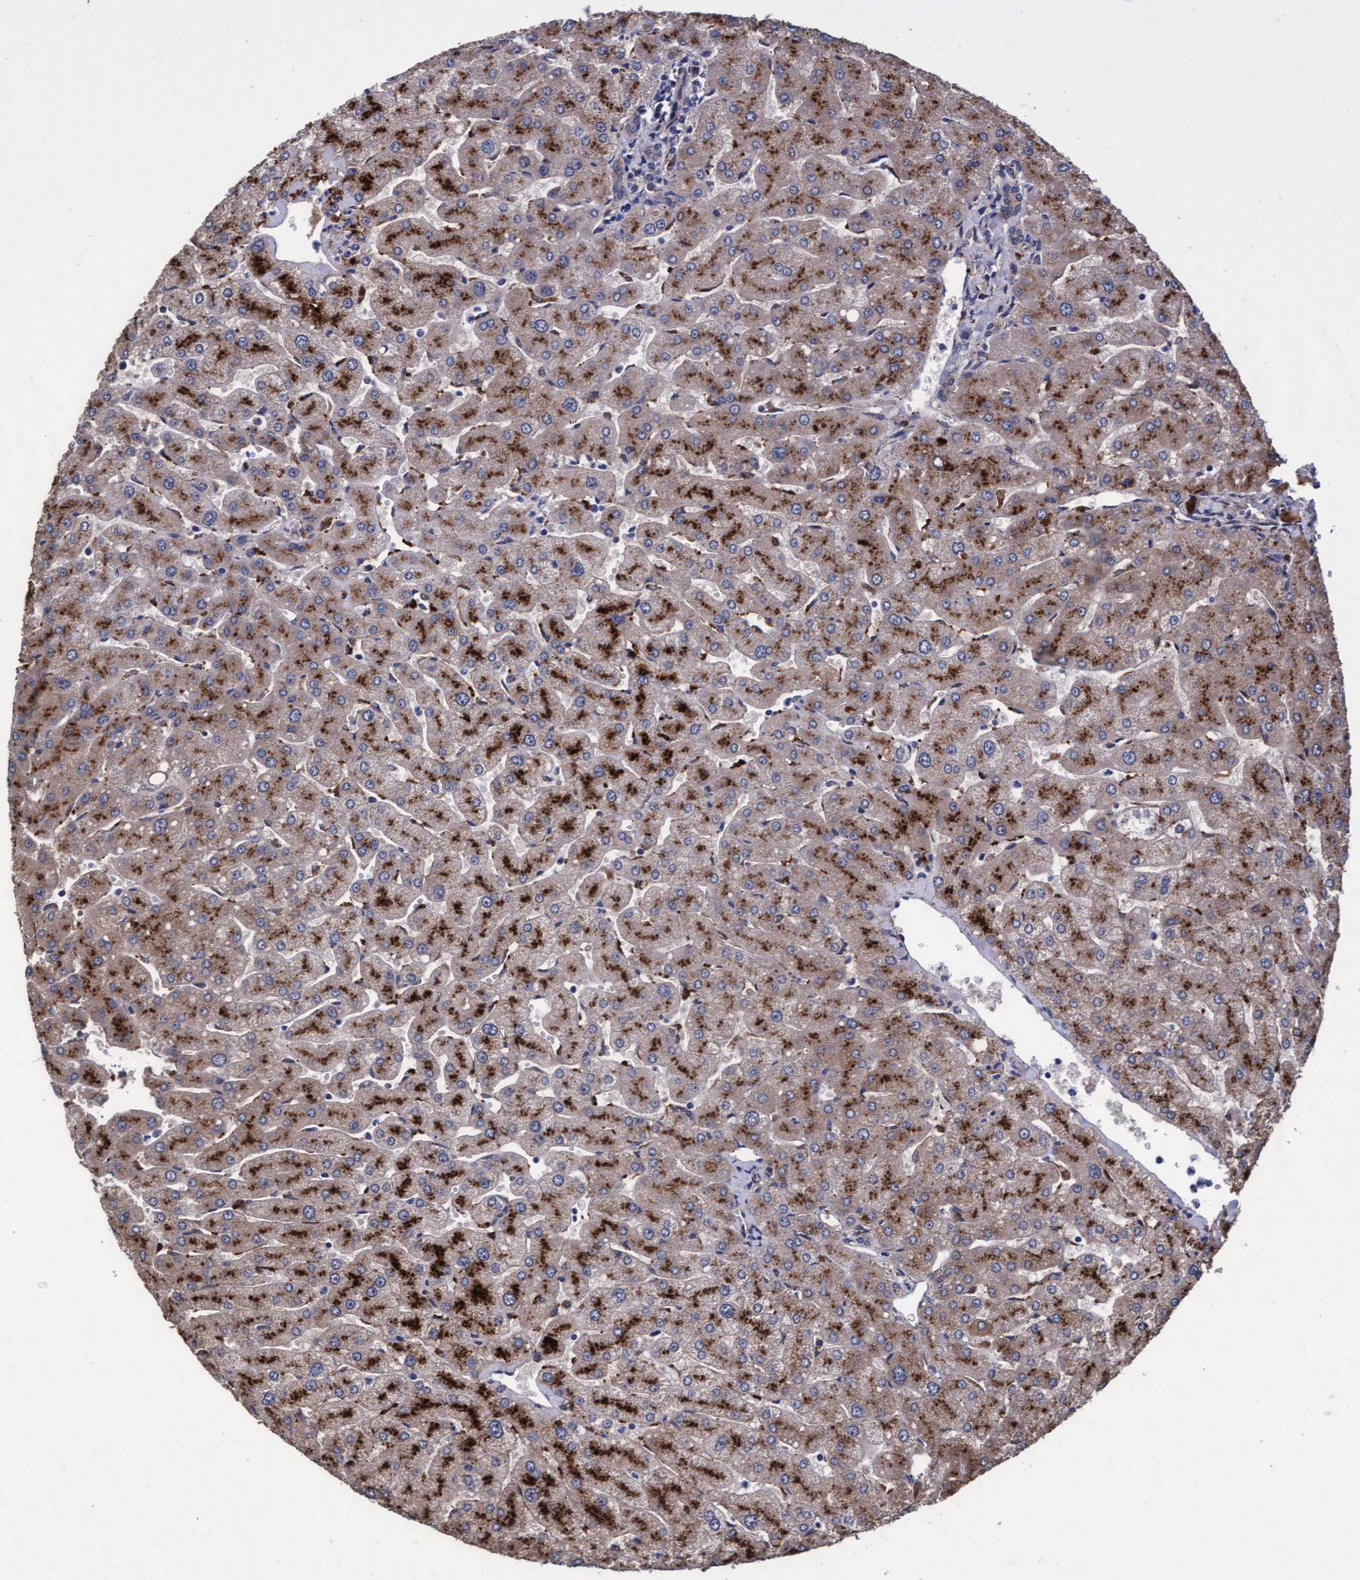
{"staining": {"intensity": "negative", "quantity": "none", "location": "none"}, "tissue": "liver", "cell_type": "Cholangiocytes", "image_type": "normal", "snomed": [{"axis": "morphology", "description": "Normal tissue, NOS"}, {"axis": "topography", "description": "Liver"}], "caption": "Immunohistochemistry (IHC) photomicrograph of unremarkable liver: human liver stained with DAB shows no significant protein expression in cholangiocytes.", "gene": "CPQ", "patient": {"sex": "male", "age": 55}}